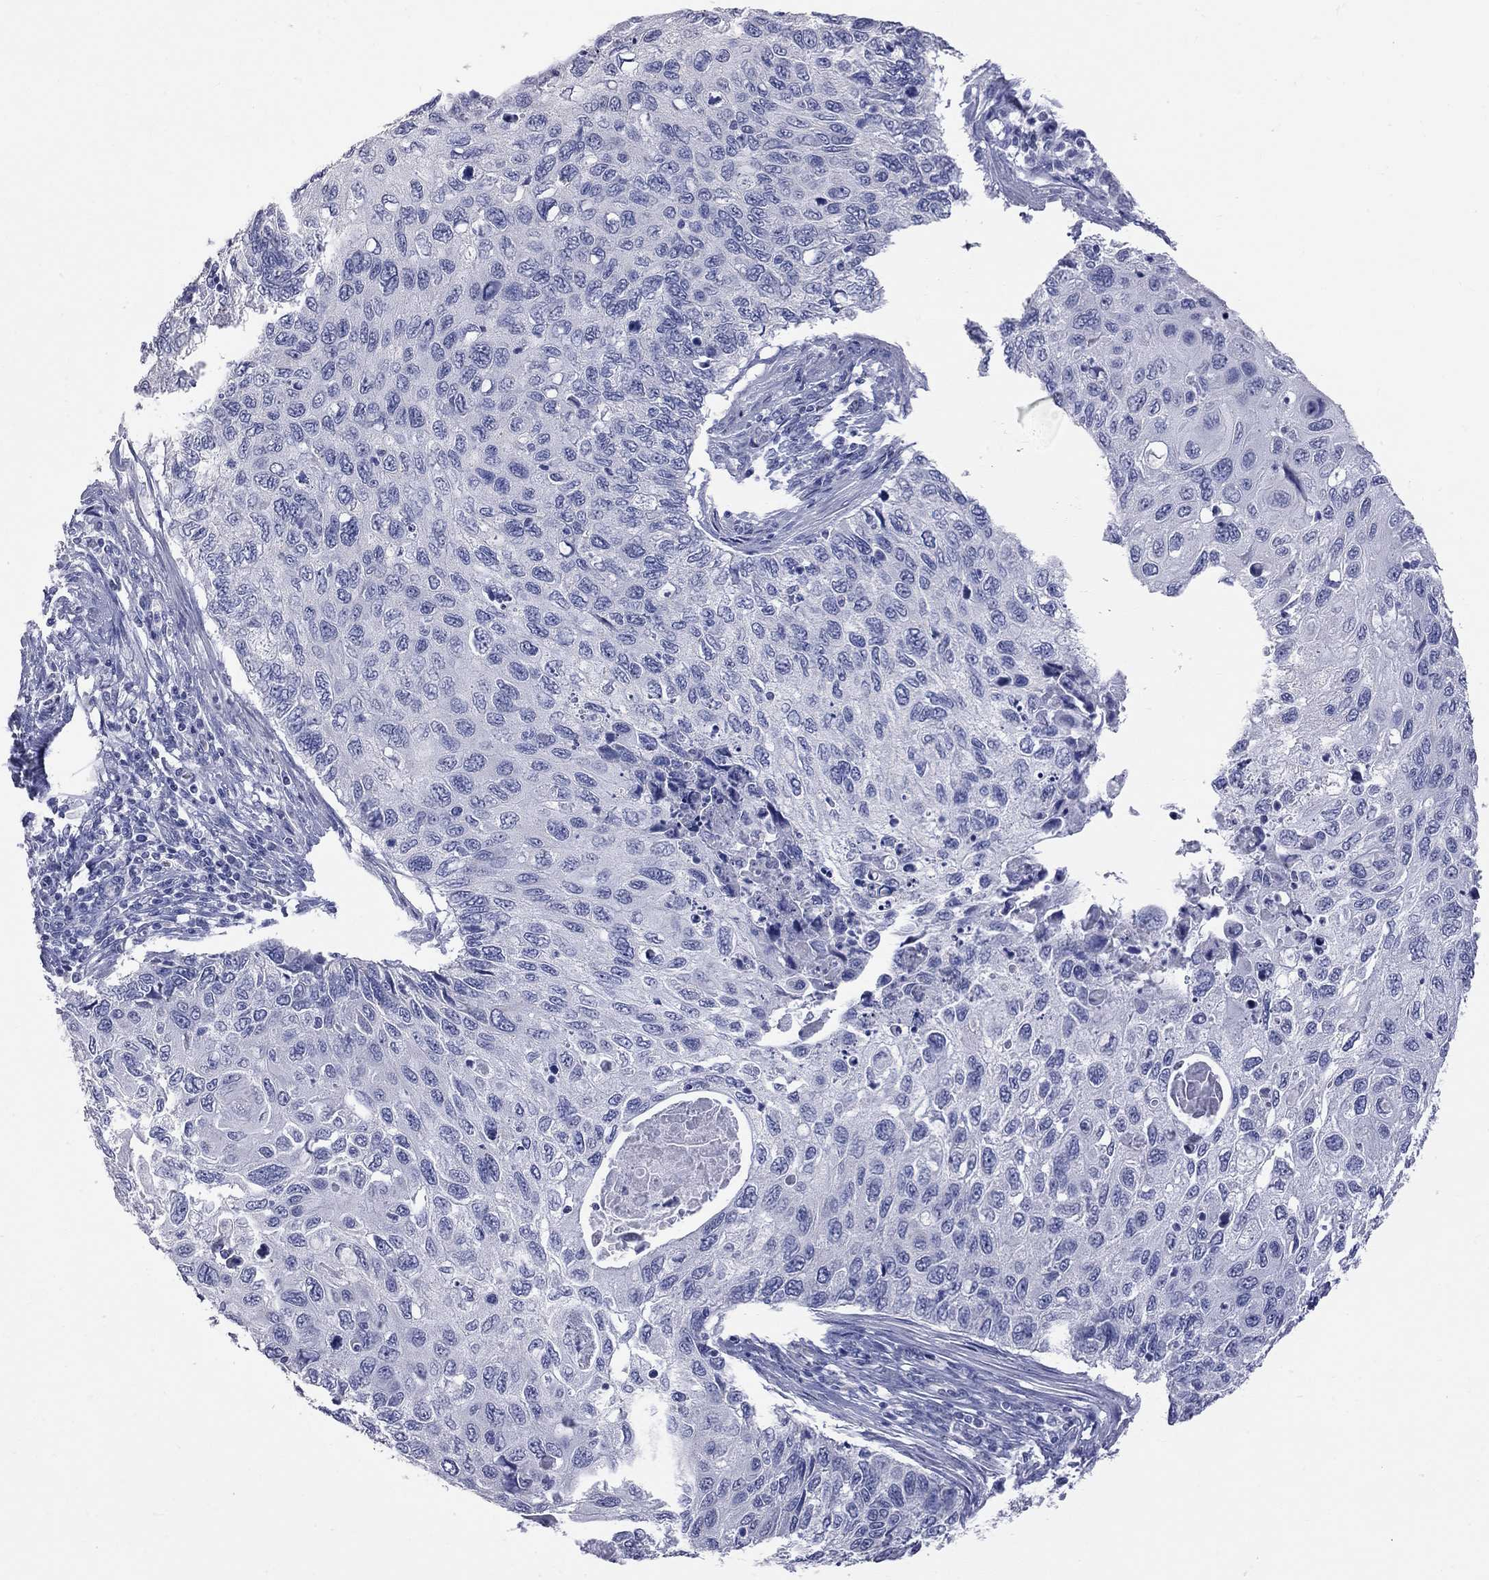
{"staining": {"intensity": "negative", "quantity": "none", "location": "none"}, "tissue": "cervical cancer", "cell_type": "Tumor cells", "image_type": "cancer", "snomed": [{"axis": "morphology", "description": "Squamous cell carcinoma, NOS"}, {"axis": "topography", "description": "Cervix"}], "caption": "A micrograph of cervical cancer (squamous cell carcinoma) stained for a protein reveals no brown staining in tumor cells. (DAB IHC, high magnification).", "gene": "KCND2", "patient": {"sex": "female", "age": 70}}